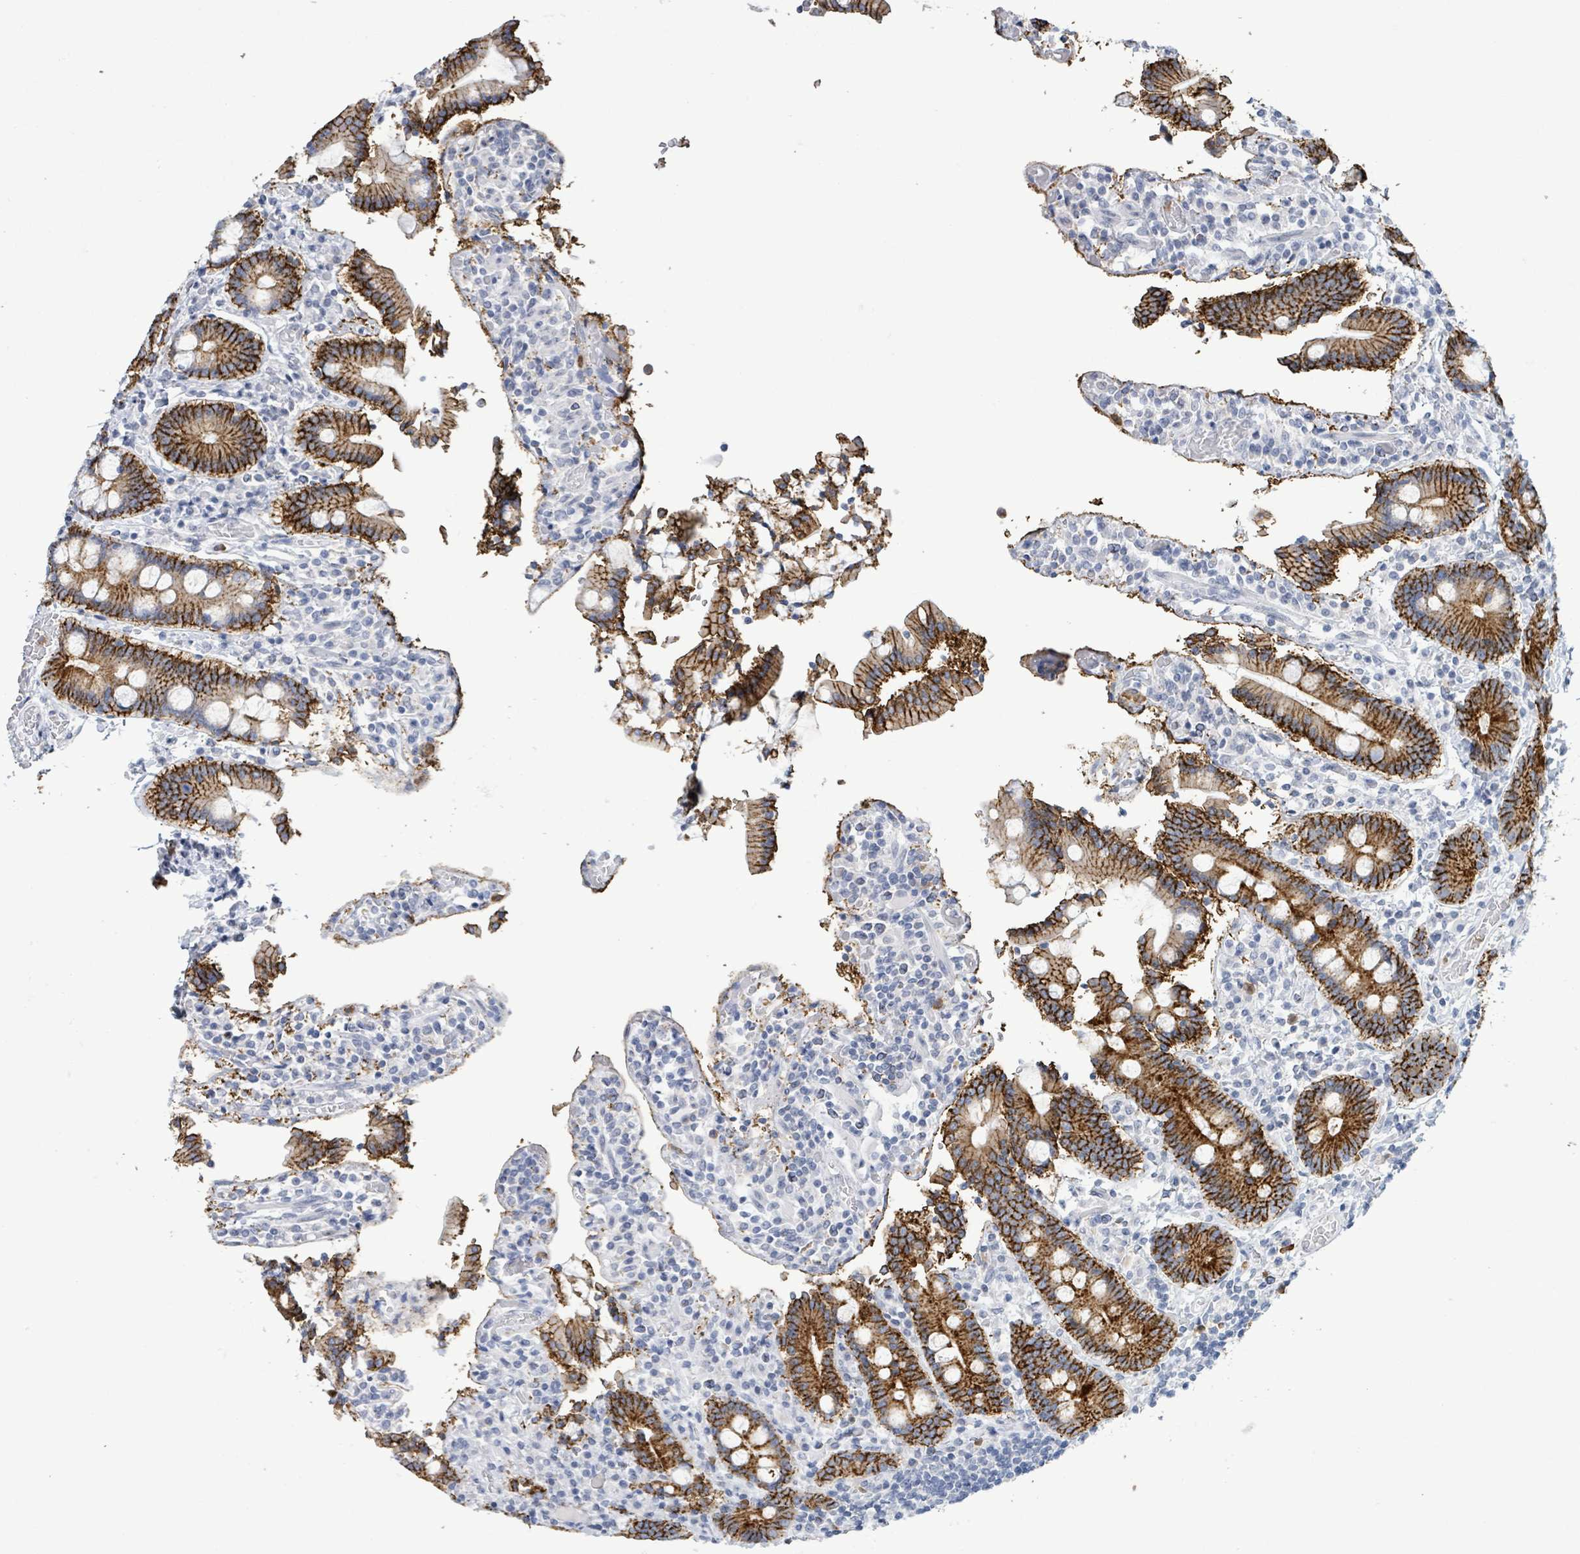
{"staining": {"intensity": "strong", "quantity": "25%-75%", "location": "cytoplasmic/membranous"}, "tissue": "duodenum", "cell_type": "Glandular cells", "image_type": "normal", "snomed": [{"axis": "morphology", "description": "Normal tissue, NOS"}, {"axis": "topography", "description": "Duodenum"}], "caption": "DAB immunohistochemical staining of unremarkable human duodenum exhibits strong cytoplasmic/membranous protein staining in about 25%-75% of glandular cells. (DAB (3,3'-diaminobenzidine) IHC with brightfield microscopy, high magnification).", "gene": "LCLAT1", "patient": {"sex": "male", "age": 55}}